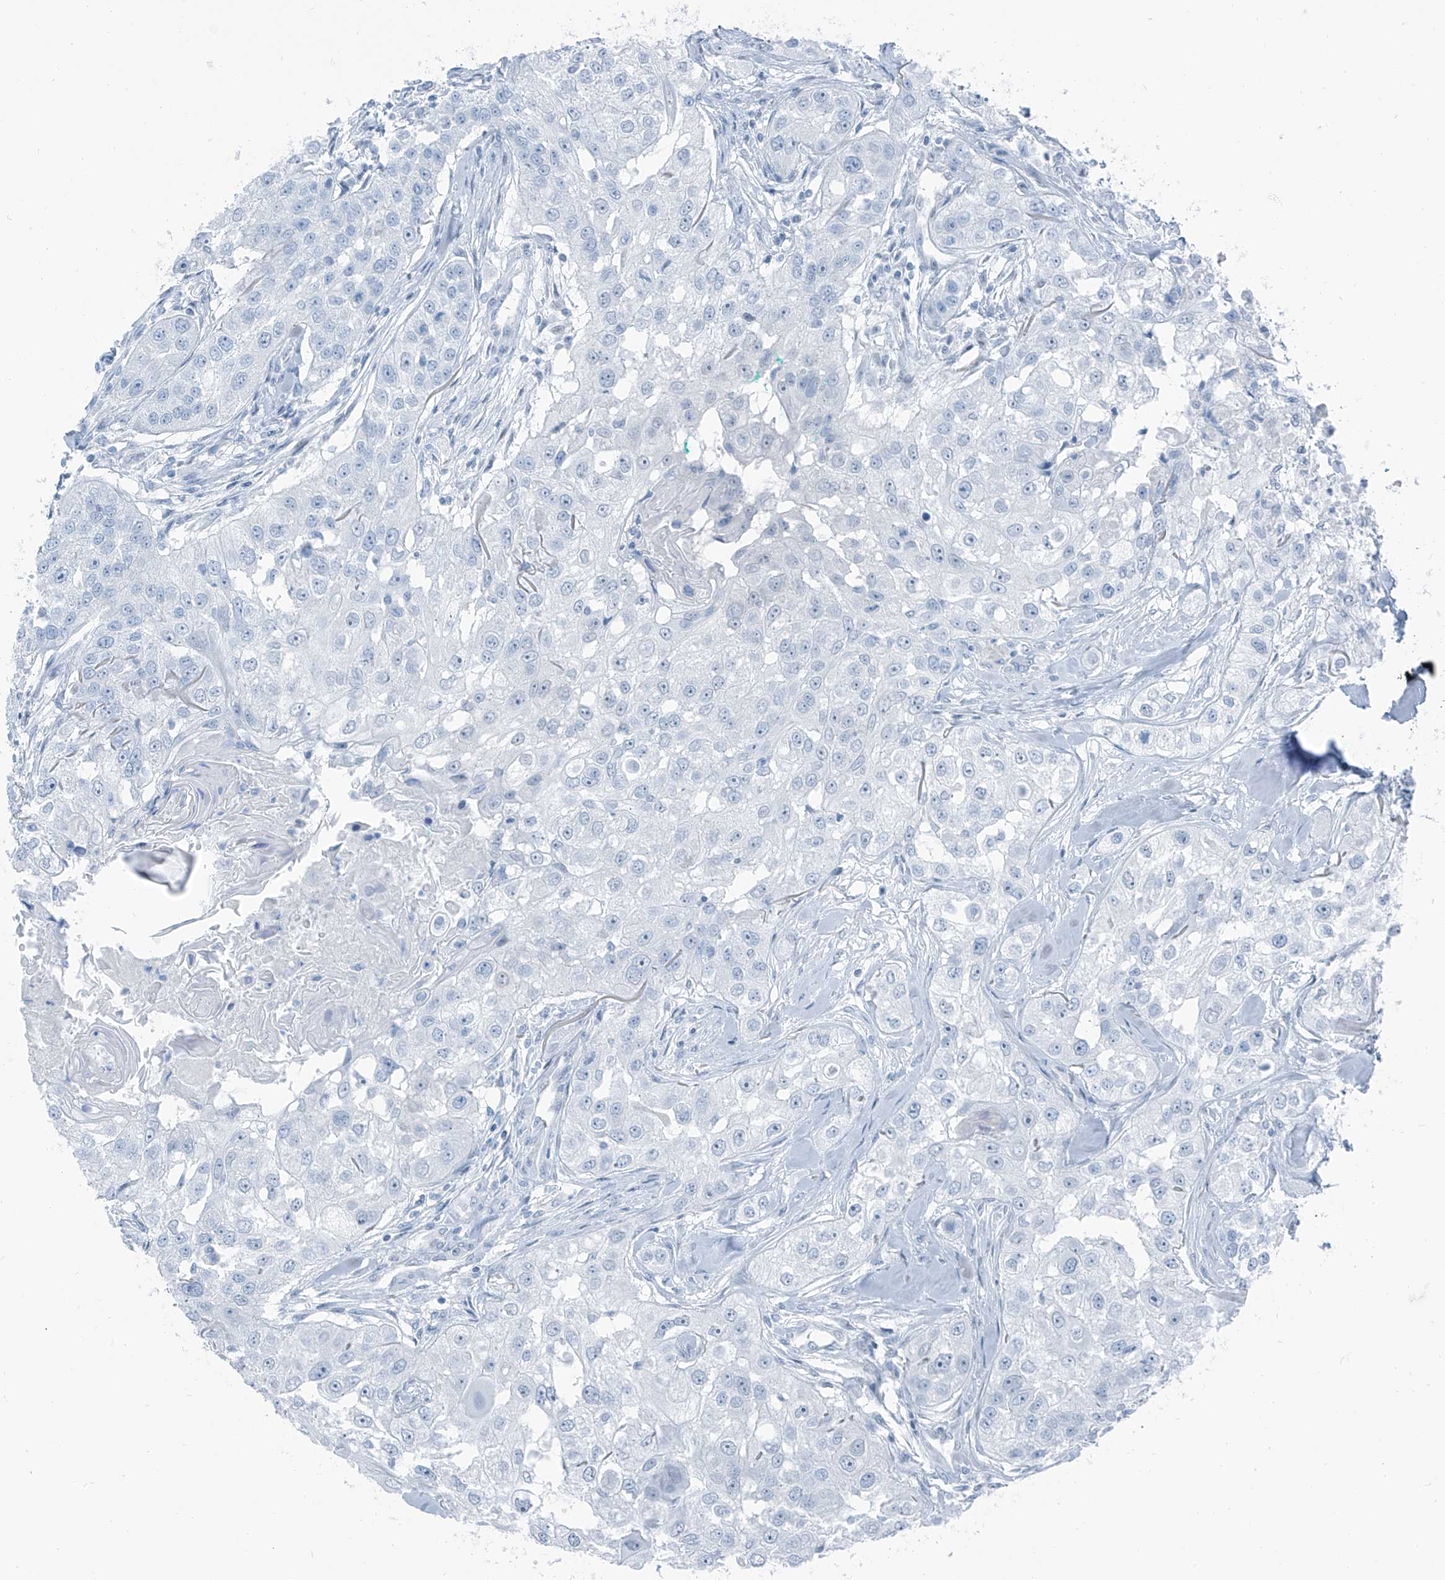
{"staining": {"intensity": "negative", "quantity": "none", "location": "none"}, "tissue": "head and neck cancer", "cell_type": "Tumor cells", "image_type": "cancer", "snomed": [{"axis": "morphology", "description": "Normal tissue, NOS"}, {"axis": "morphology", "description": "Squamous cell carcinoma, NOS"}, {"axis": "topography", "description": "Skeletal muscle"}, {"axis": "topography", "description": "Head-Neck"}], "caption": "Immunohistochemistry of human squamous cell carcinoma (head and neck) reveals no expression in tumor cells.", "gene": "RGN", "patient": {"sex": "male", "age": 51}}